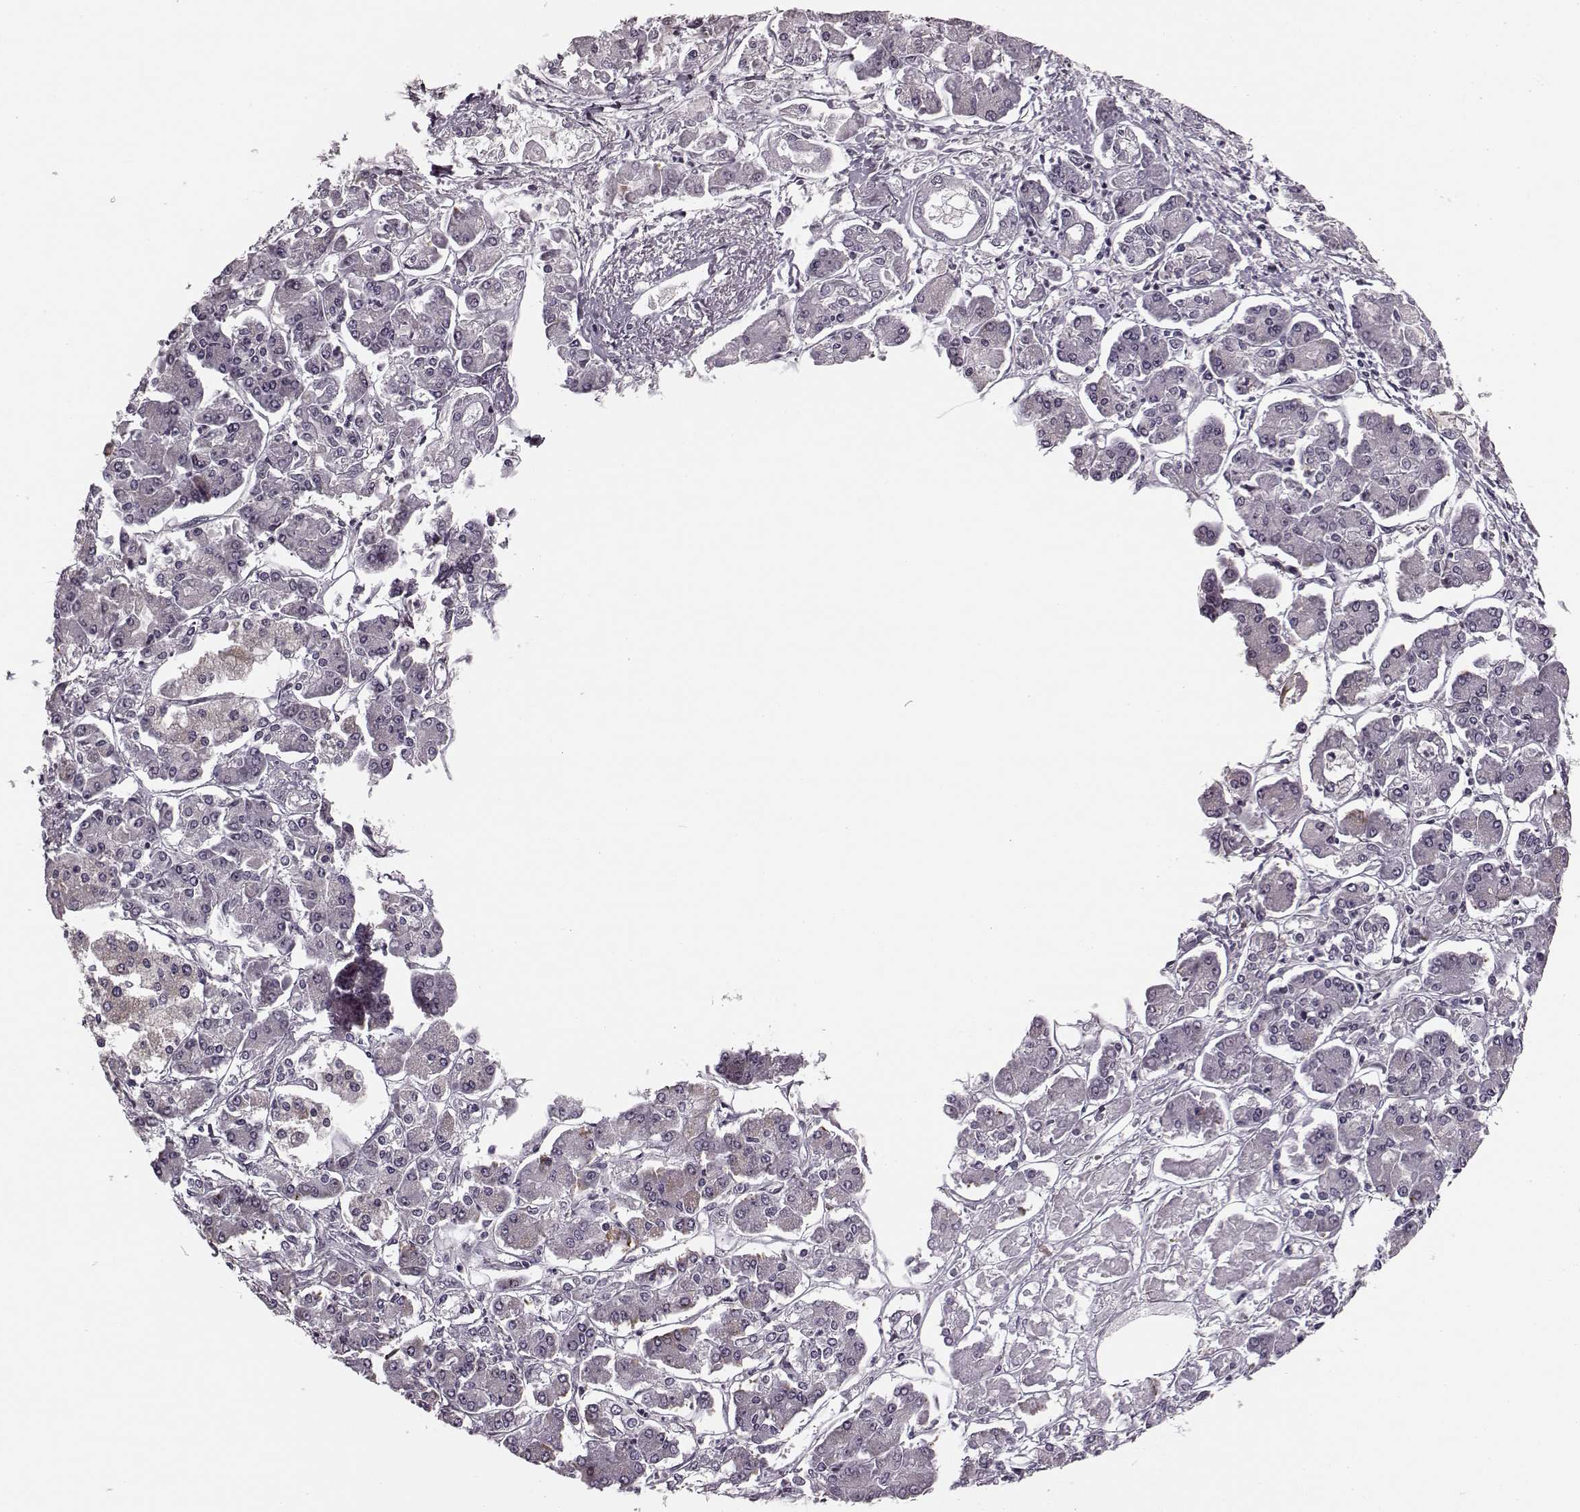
{"staining": {"intensity": "negative", "quantity": "none", "location": "none"}, "tissue": "pancreatic cancer", "cell_type": "Tumor cells", "image_type": "cancer", "snomed": [{"axis": "morphology", "description": "Adenocarcinoma, NOS"}, {"axis": "topography", "description": "Pancreas"}], "caption": "An IHC histopathology image of pancreatic cancer (adenocarcinoma) is shown. There is no staining in tumor cells of pancreatic cancer (adenocarcinoma).", "gene": "FAM234B", "patient": {"sex": "male", "age": 85}}